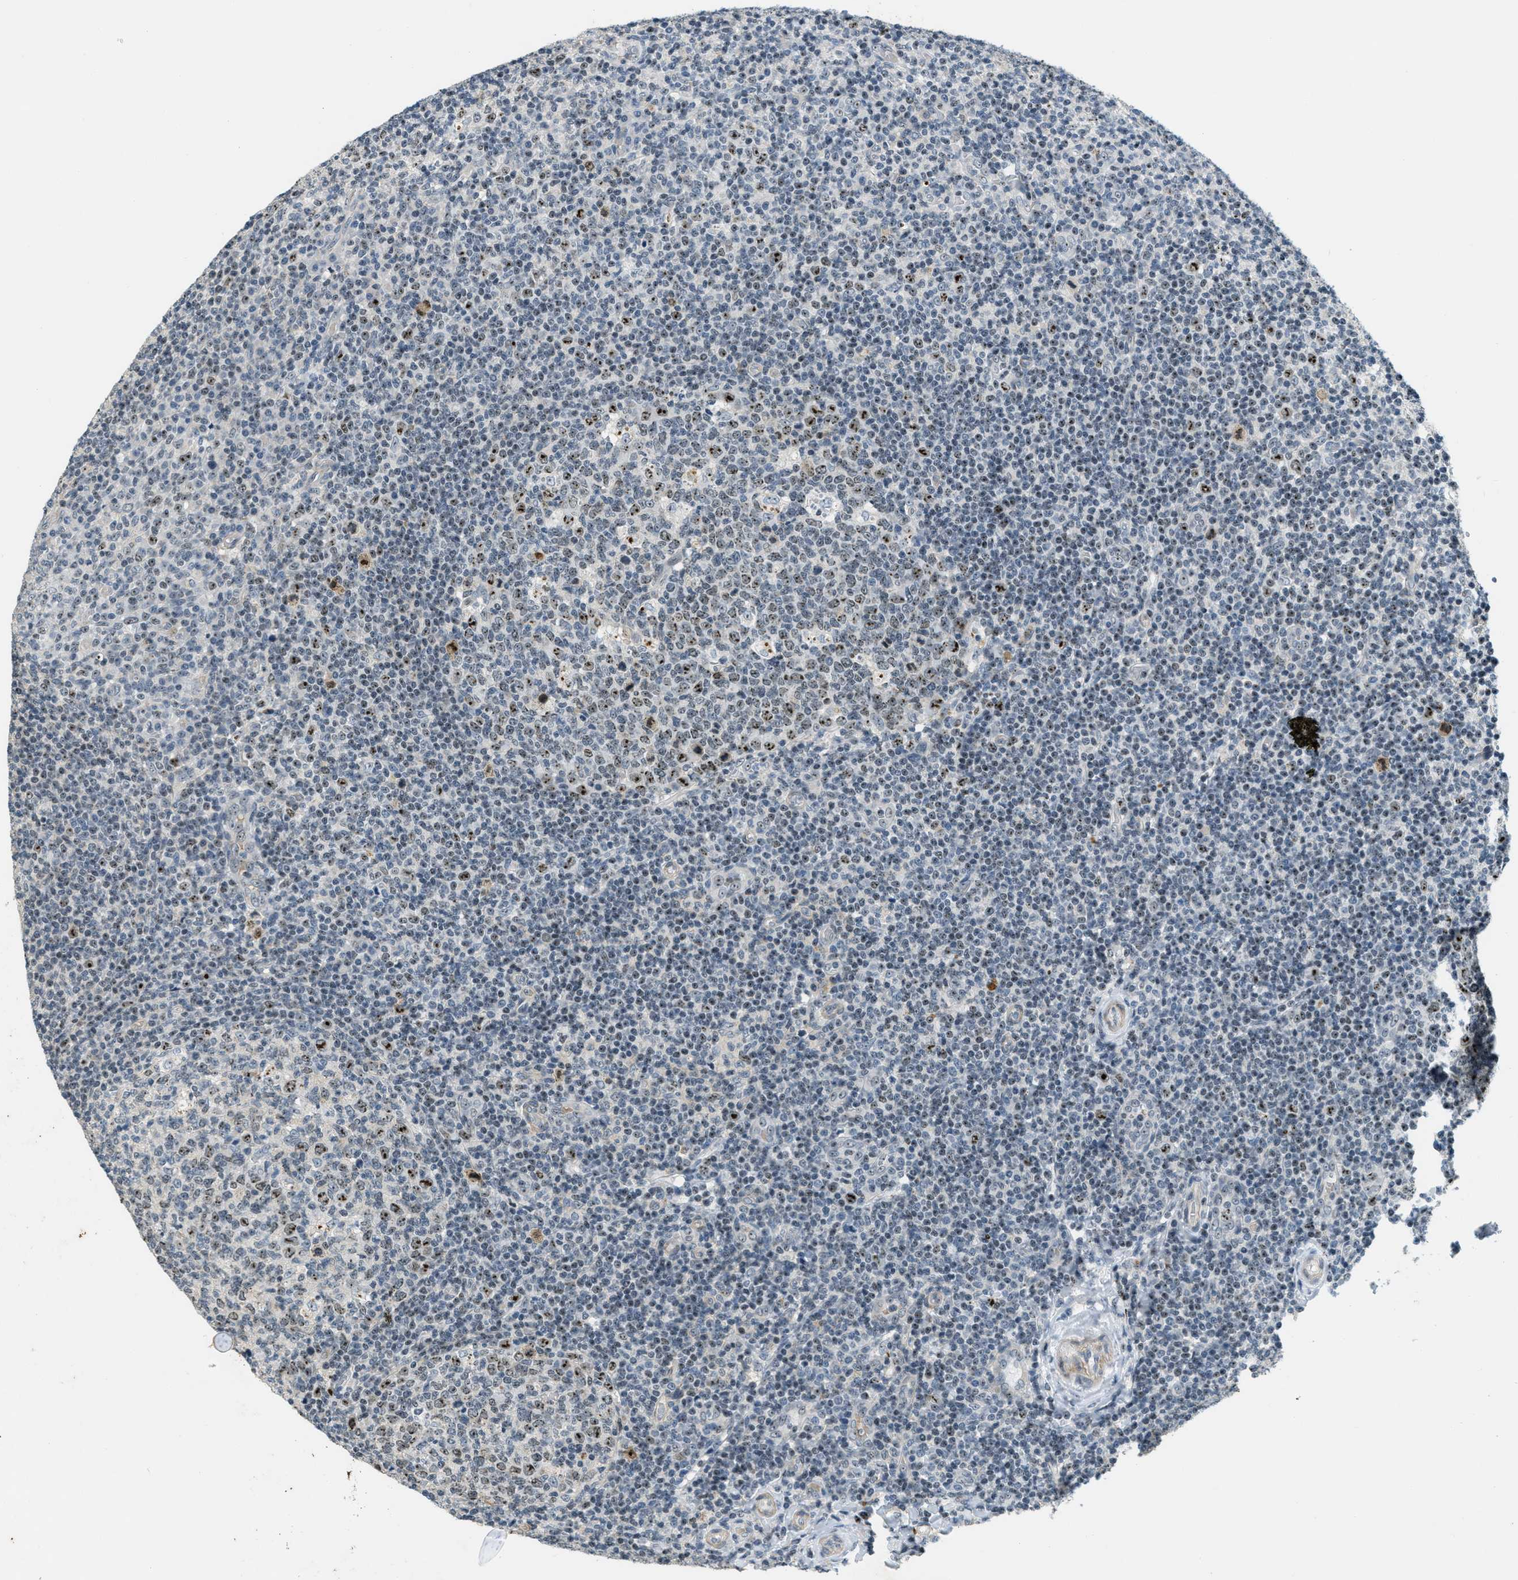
{"staining": {"intensity": "moderate", "quantity": "25%-75%", "location": "nuclear"}, "tissue": "tonsil", "cell_type": "Germinal center cells", "image_type": "normal", "snomed": [{"axis": "morphology", "description": "Normal tissue, NOS"}, {"axis": "topography", "description": "Tonsil"}], "caption": "The image exhibits immunohistochemical staining of unremarkable tonsil. There is moderate nuclear expression is identified in approximately 25%-75% of germinal center cells.", "gene": "DDX47", "patient": {"sex": "female", "age": 19}}